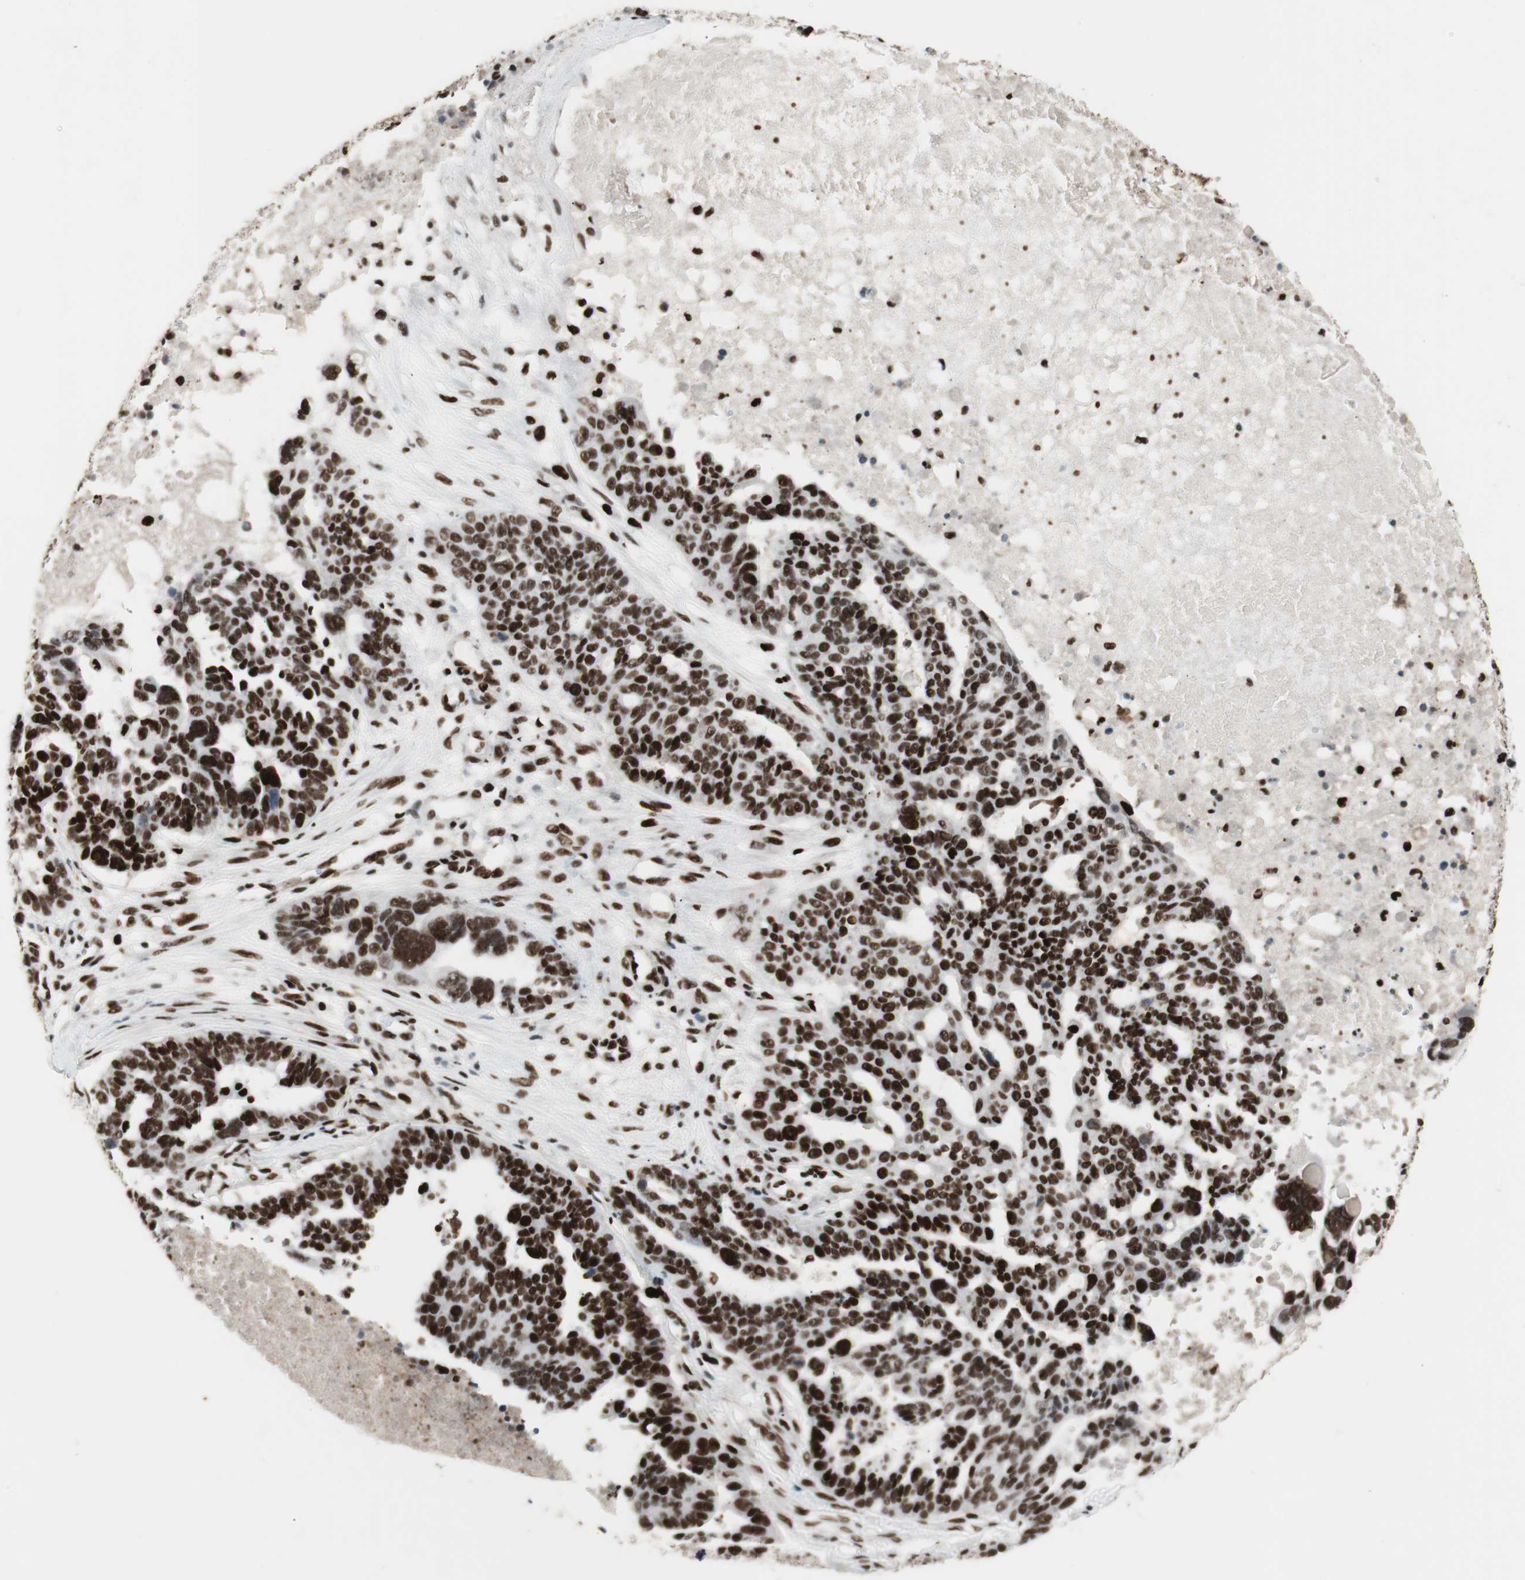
{"staining": {"intensity": "strong", "quantity": ">75%", "location": "nuclear"}, "tissue": "ovarian cancer", "cell_type": "Tumor cells", "image_type": "cancer", "snomed": [{"axis": "morphology", "description": "Cystadenocarcinoma, serous, NOS"}, {"axis": "topography", "description": "Ovary"}], "caption": "Human ovarian serous cystadenocarcinoma stained for a protein (brown) displays strong nuclear positive positivity in about >75% of tumor cells.", "gene": "PSME3", "patient": {"sex": "female", "age": 59}}